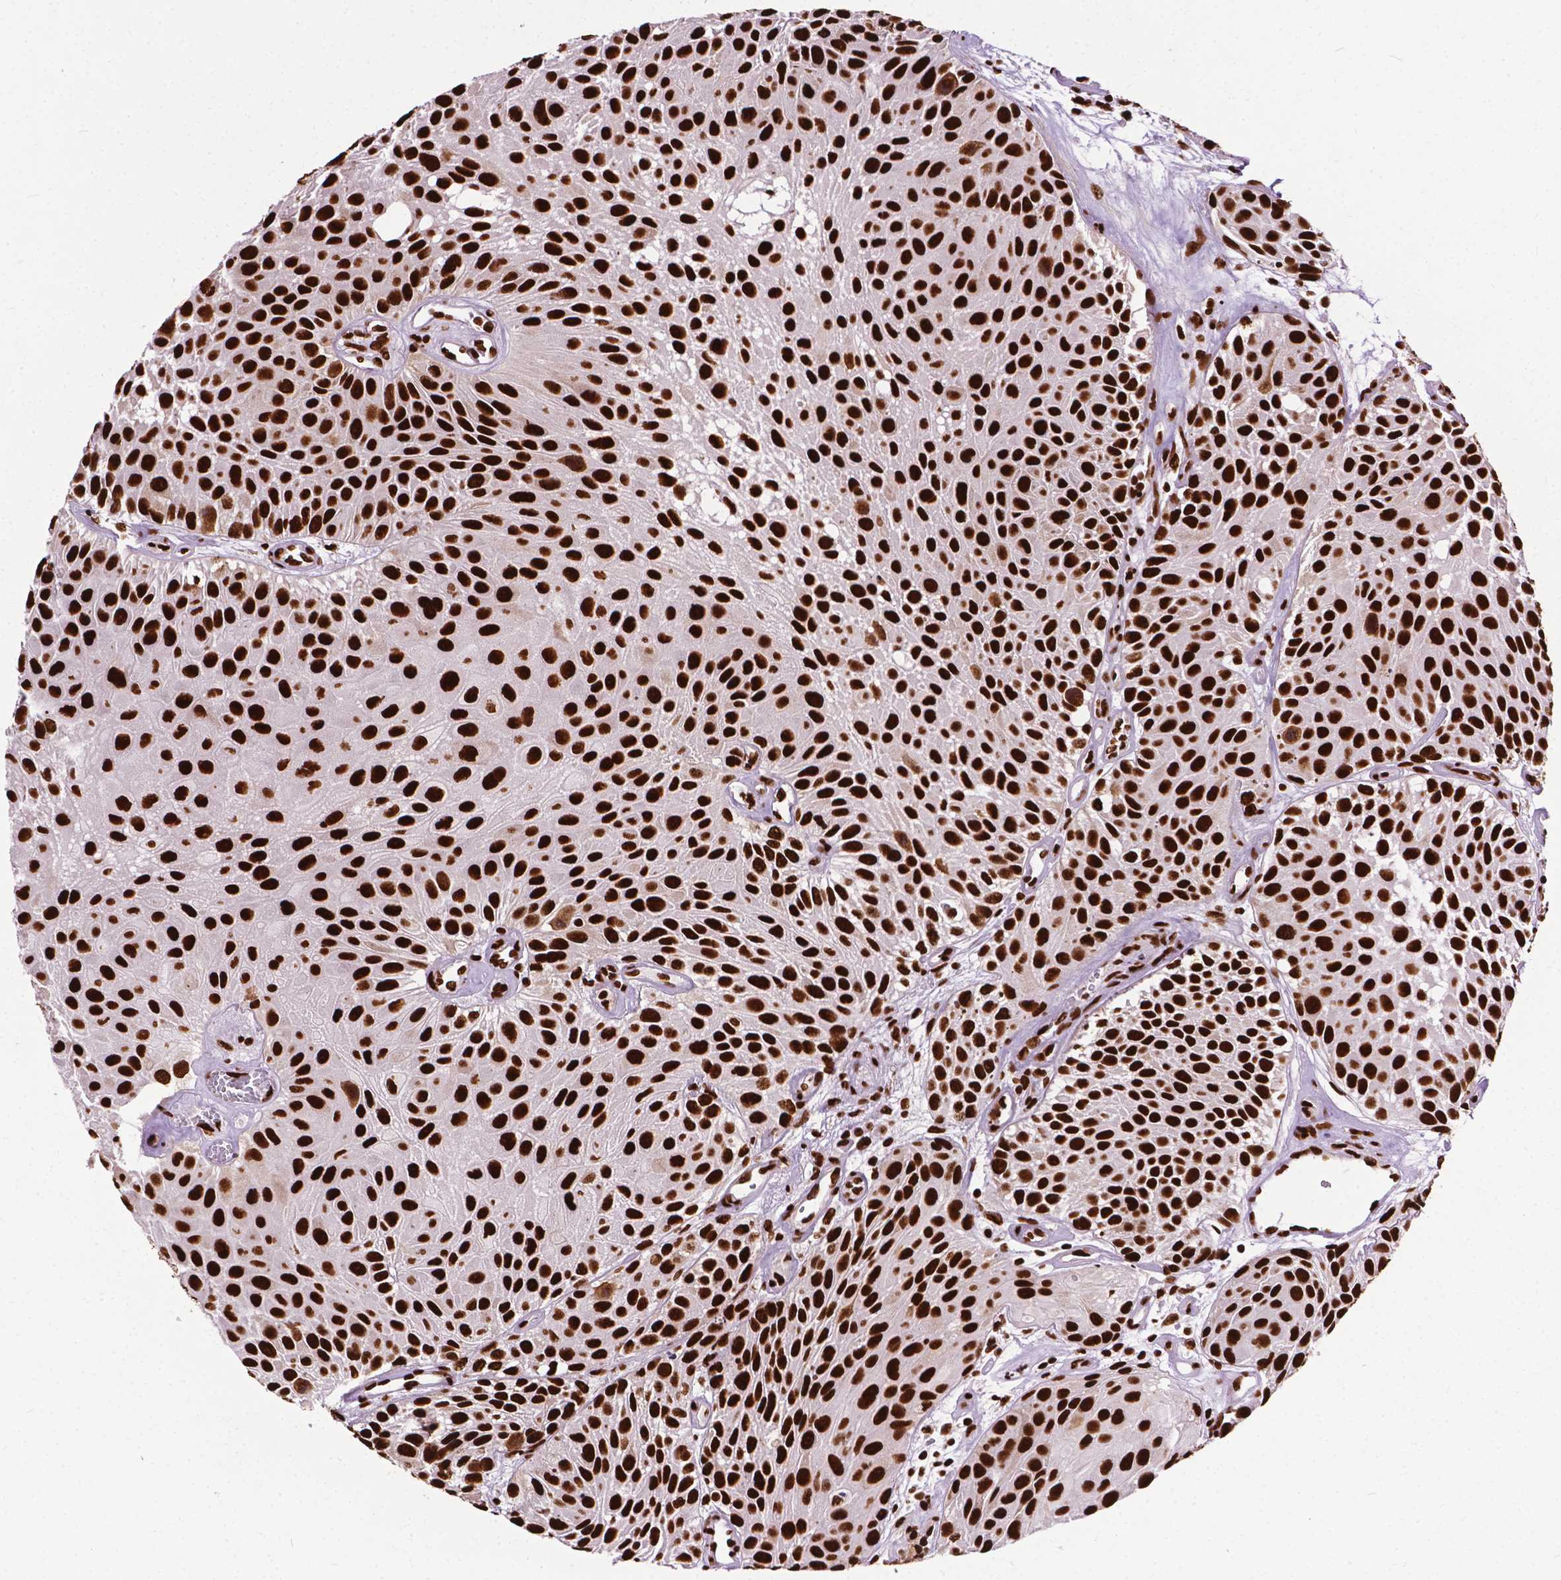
{"staining": {"intensity": "strong", "quantity": ">75%", "location": "nuclear"}, "tissue": "urothelial cancer", "cell_type": "Tumor cells", "image_type": "cancer", "snomed": [{"axis": "morphology", "description": "Urothelial carcinoma, Low grade"}, {"axis": "topography", "description": "Urinary bladder"}], "caption": "Human low-grade urothelial carcinoma stained with a brown dye shows strong nuclear positive expression in approximately >75% of tumor cells.", "gene": "SMIM5", "patient": {"sex": "female", "age": 87}}